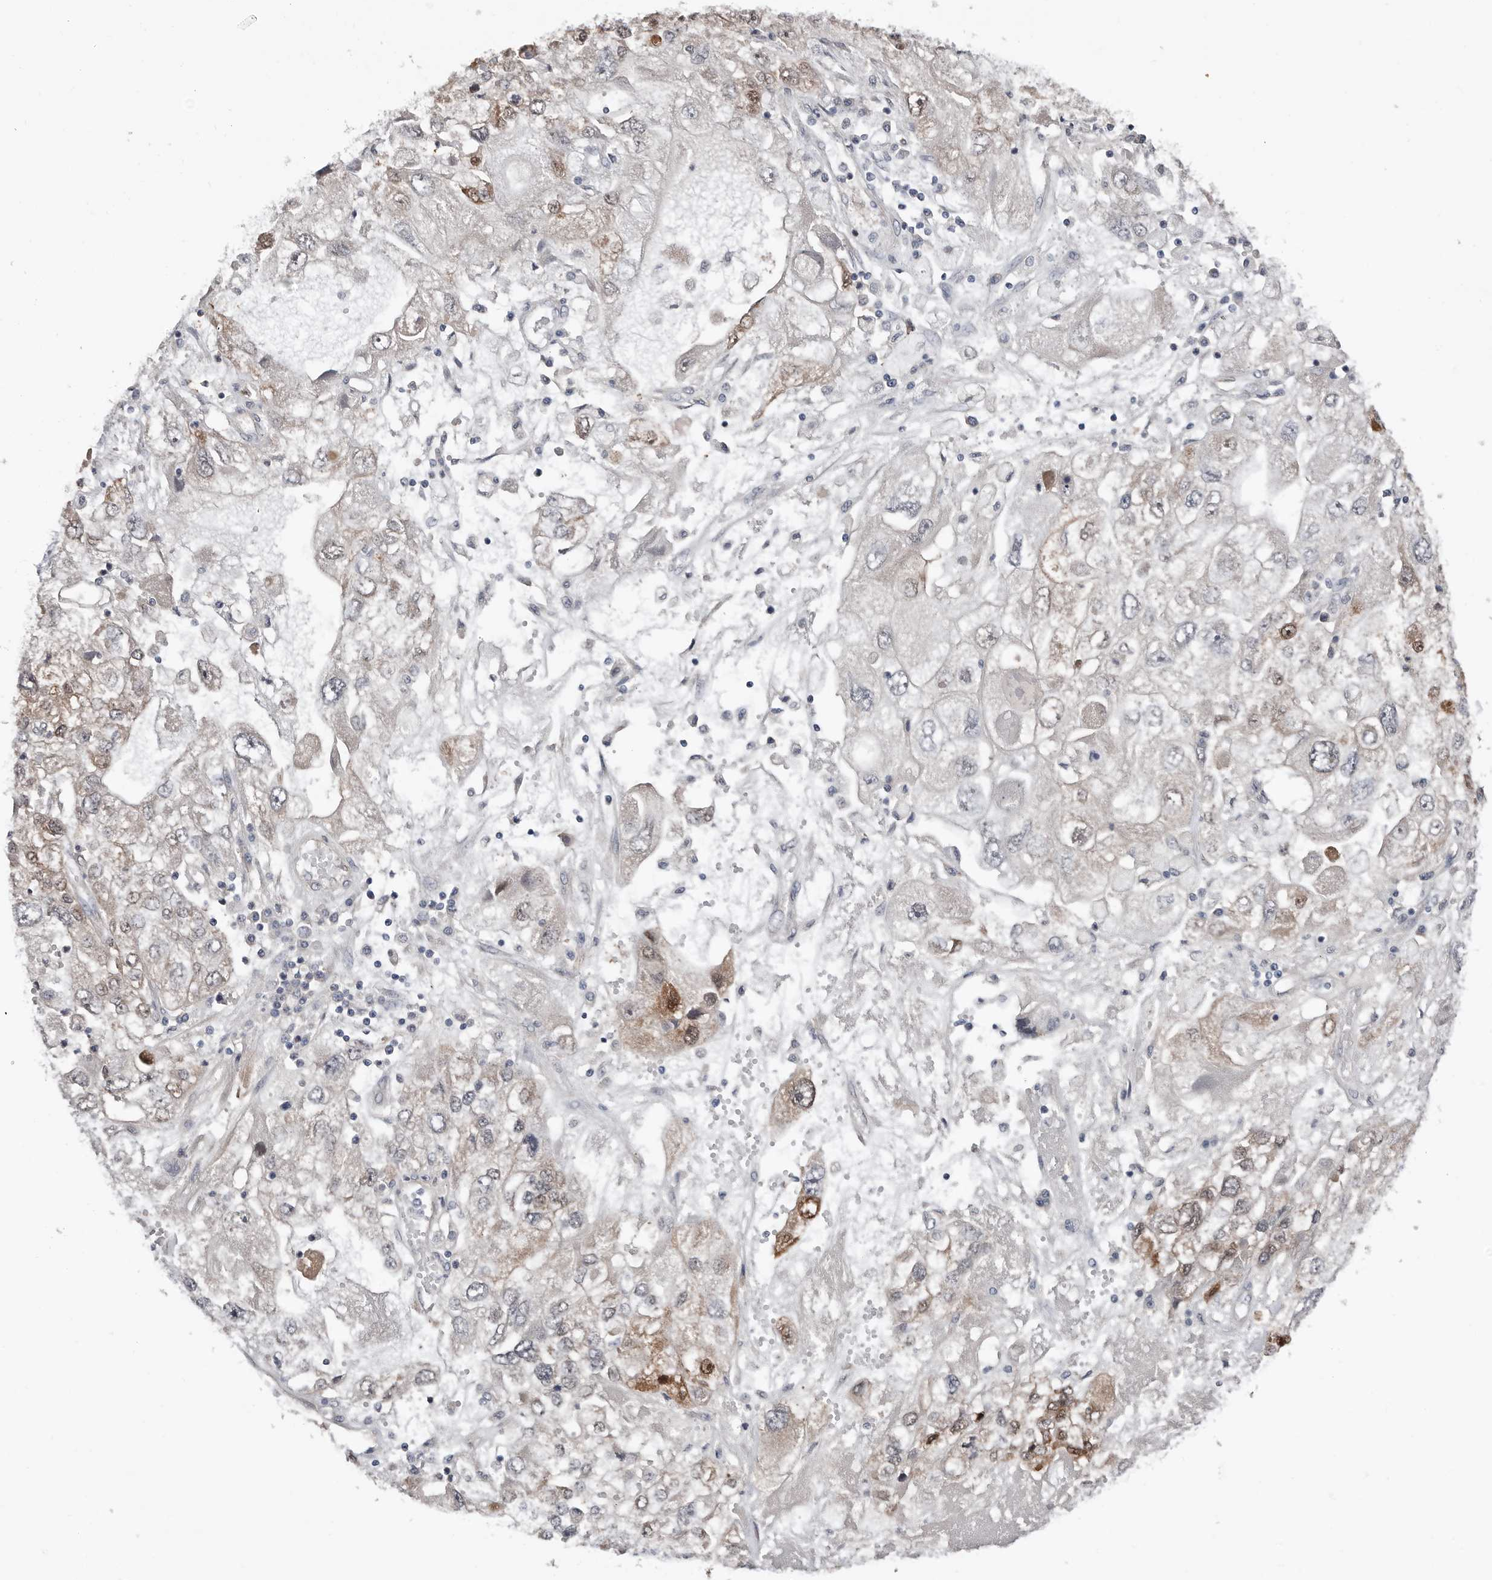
{"staining": {"intensity": "moderate", "quantity": "<25%", "location": "cytoplasmic/membranous,nuclear"}, "tissue": "endometrial cancer", "cell_type": "Tumor cells", "image_type": "cancer", "snomed": [{"axis": "morphology", "description": "Adenocarcinoma, NOS"}, {"axis": "topography", "description": "Endometrium"}], "caption": "This photomicrograph shows immunohistochemistry staining of endometrial cancer (adenocarcinoma), with low moderate cytoplasmic/membranous and nuclear expression in approximately <25% of tumor cells.", "gene": "ASRGL1", "patient": {"sex": "female", "age": 49}}